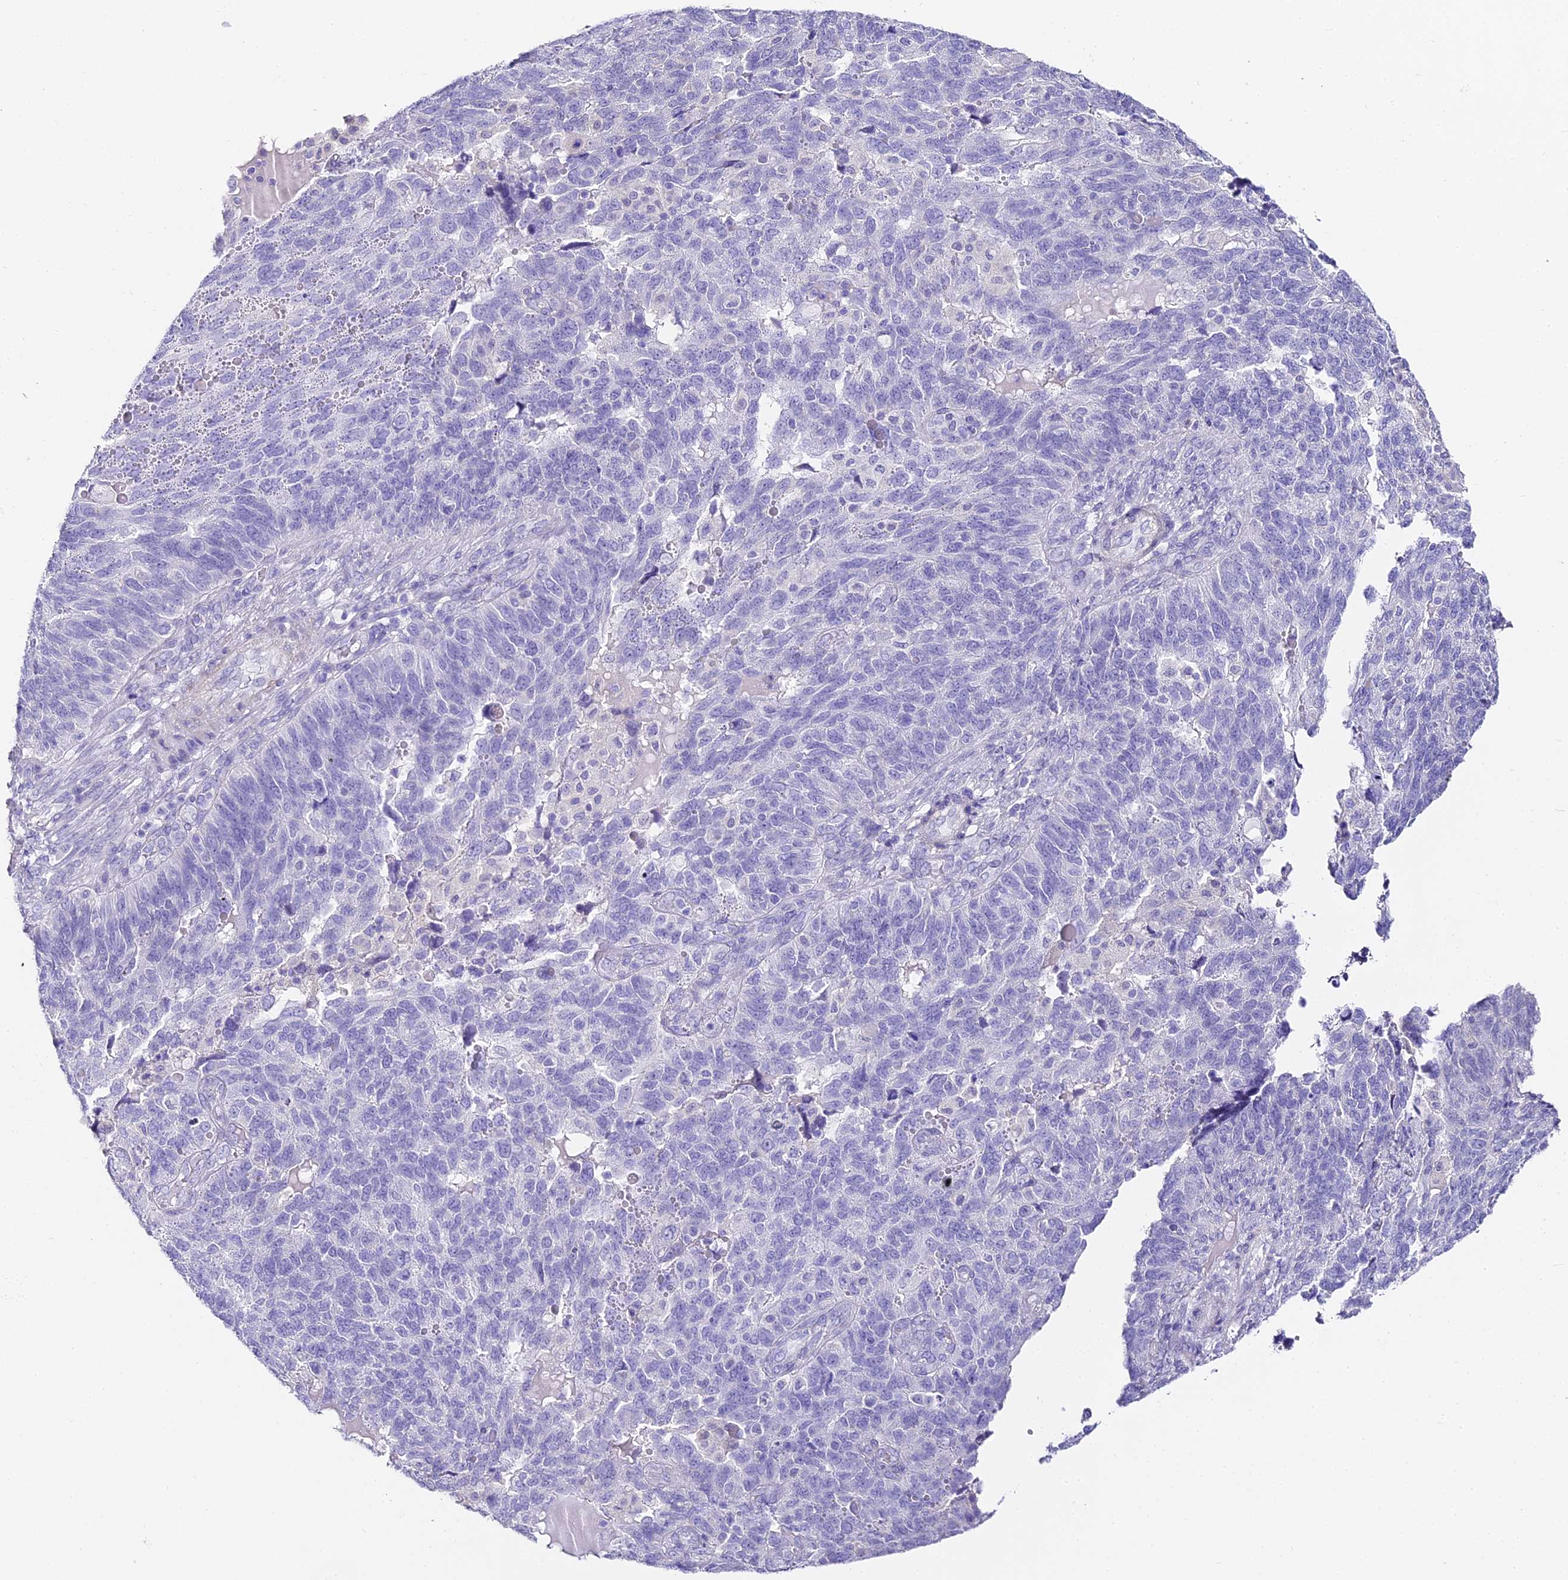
{"staining": {"intensity": "negative", "quantity": "none", "location": "none"}, "tissue": "endometrial cancer", "cell_type": "Tumor cells", "image_type": "cancer", "snomed": [{"axis": "morphology", "description": "Adenocarcinoma, NOS"}, {"axis": "topography", "description": "Endometrium"}], "caption": "IHC of human endometrial cancer (adenocarcinoma) shows no staining in tumor cells.", "gene": "ABHD14A-ACY1", "patient": {"sex": "female", "age": 66}}